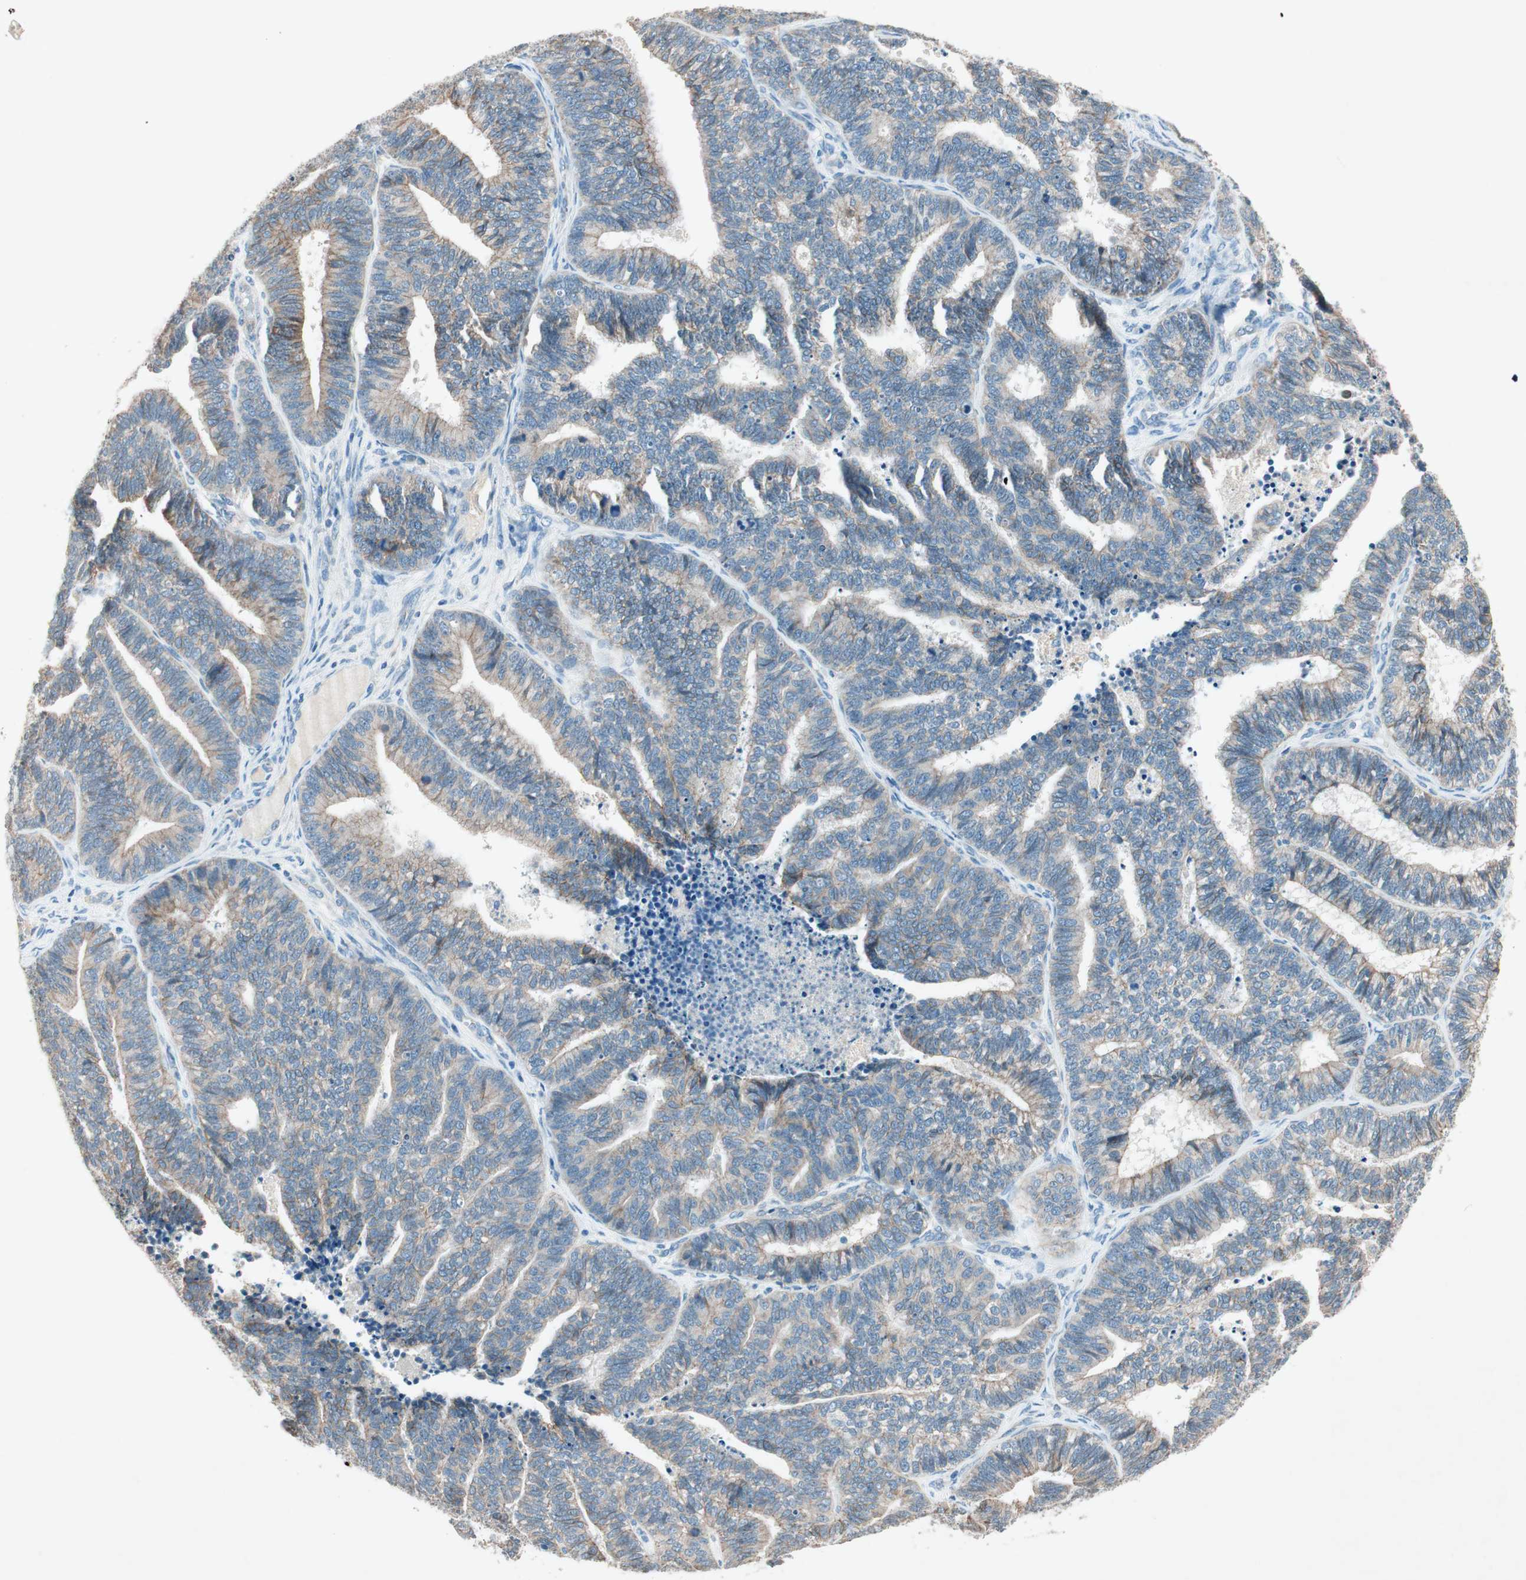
{"staining": {"intensity": "weak", "quantity": ">75%", "location": "cytoplasmic/membranous"}, "tissue": "endometrial cancer", "cell_type": "Tumor cells", "image_type": "cancer", "snomed": [{"axis": "morphology", "description": "Adenocarcinoma, NOS"}, {"axis": "topography", "description": "Endometrium"}], "caption": "This is a micrograph of immunohistochemistry staining of endometrial adenocarcinoma, which shows weak expression in the cytoplasmic/membranous of tumor cells.", "gene": "NKAIN1", "patient": {"sex": "female", "age": 70}}